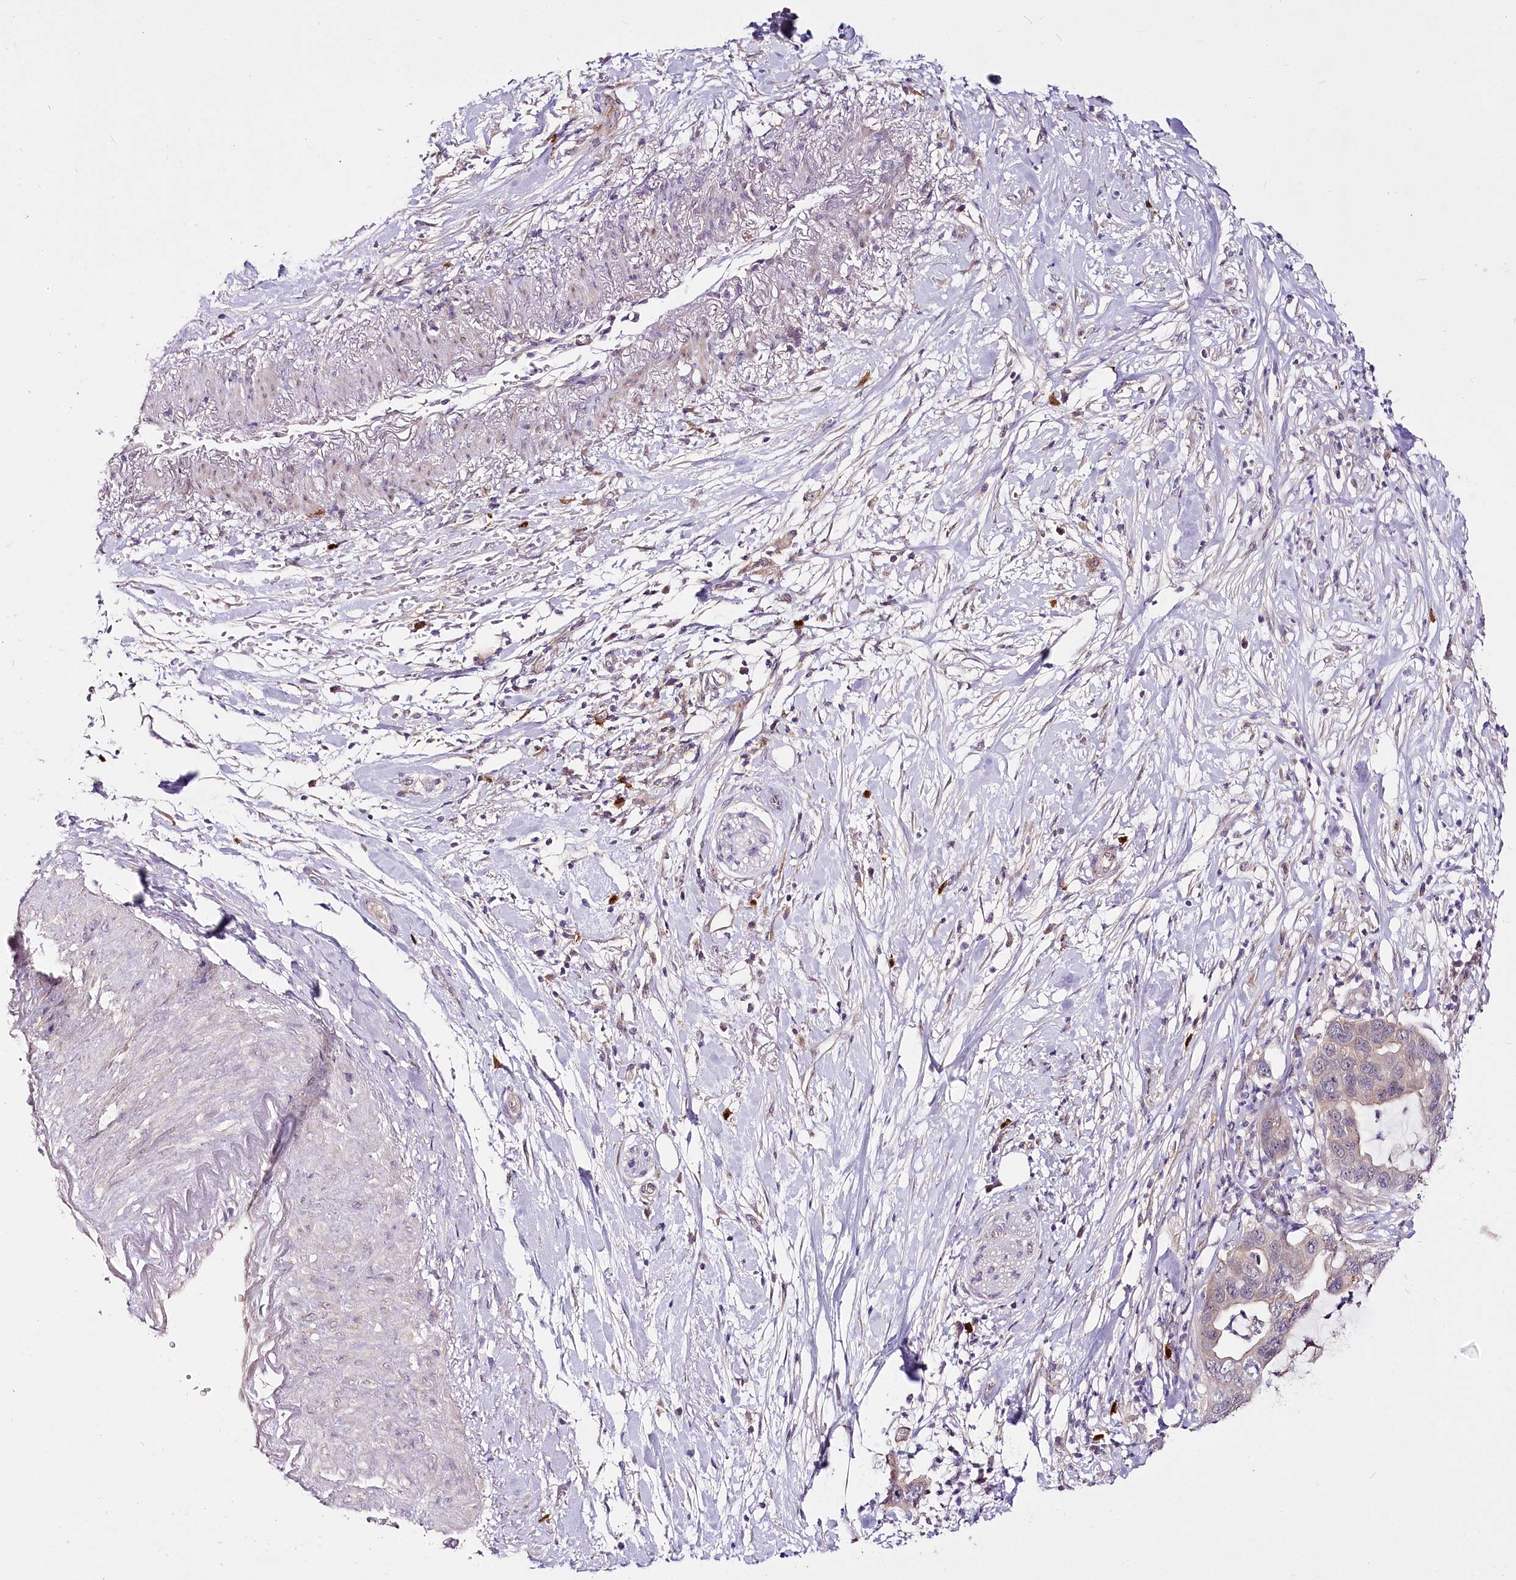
{"staining": {"intensity": "negative", "quantity": "none", "location": "none"}, "tissue": "pancreatic cancer", "cell_type": "Tumor cells", "image_type": "cancer", "snomed": [{"axis": "morphology", "description": "Adenocarcinoma, NOS"}, {"axis": "topography", "description": "Pancreas"}], "caption": "High power microscopy photomicrograph of an immunohistochemistry histopathology image of pancreatic cancer (adenocarcinoma), revealing no significant positivity in tumor cells. (DAB IHC visualized using brightfield microscopy, high magnification).", "gene": "VWA5A", "patient": {"sex": "female", "age": 71}}